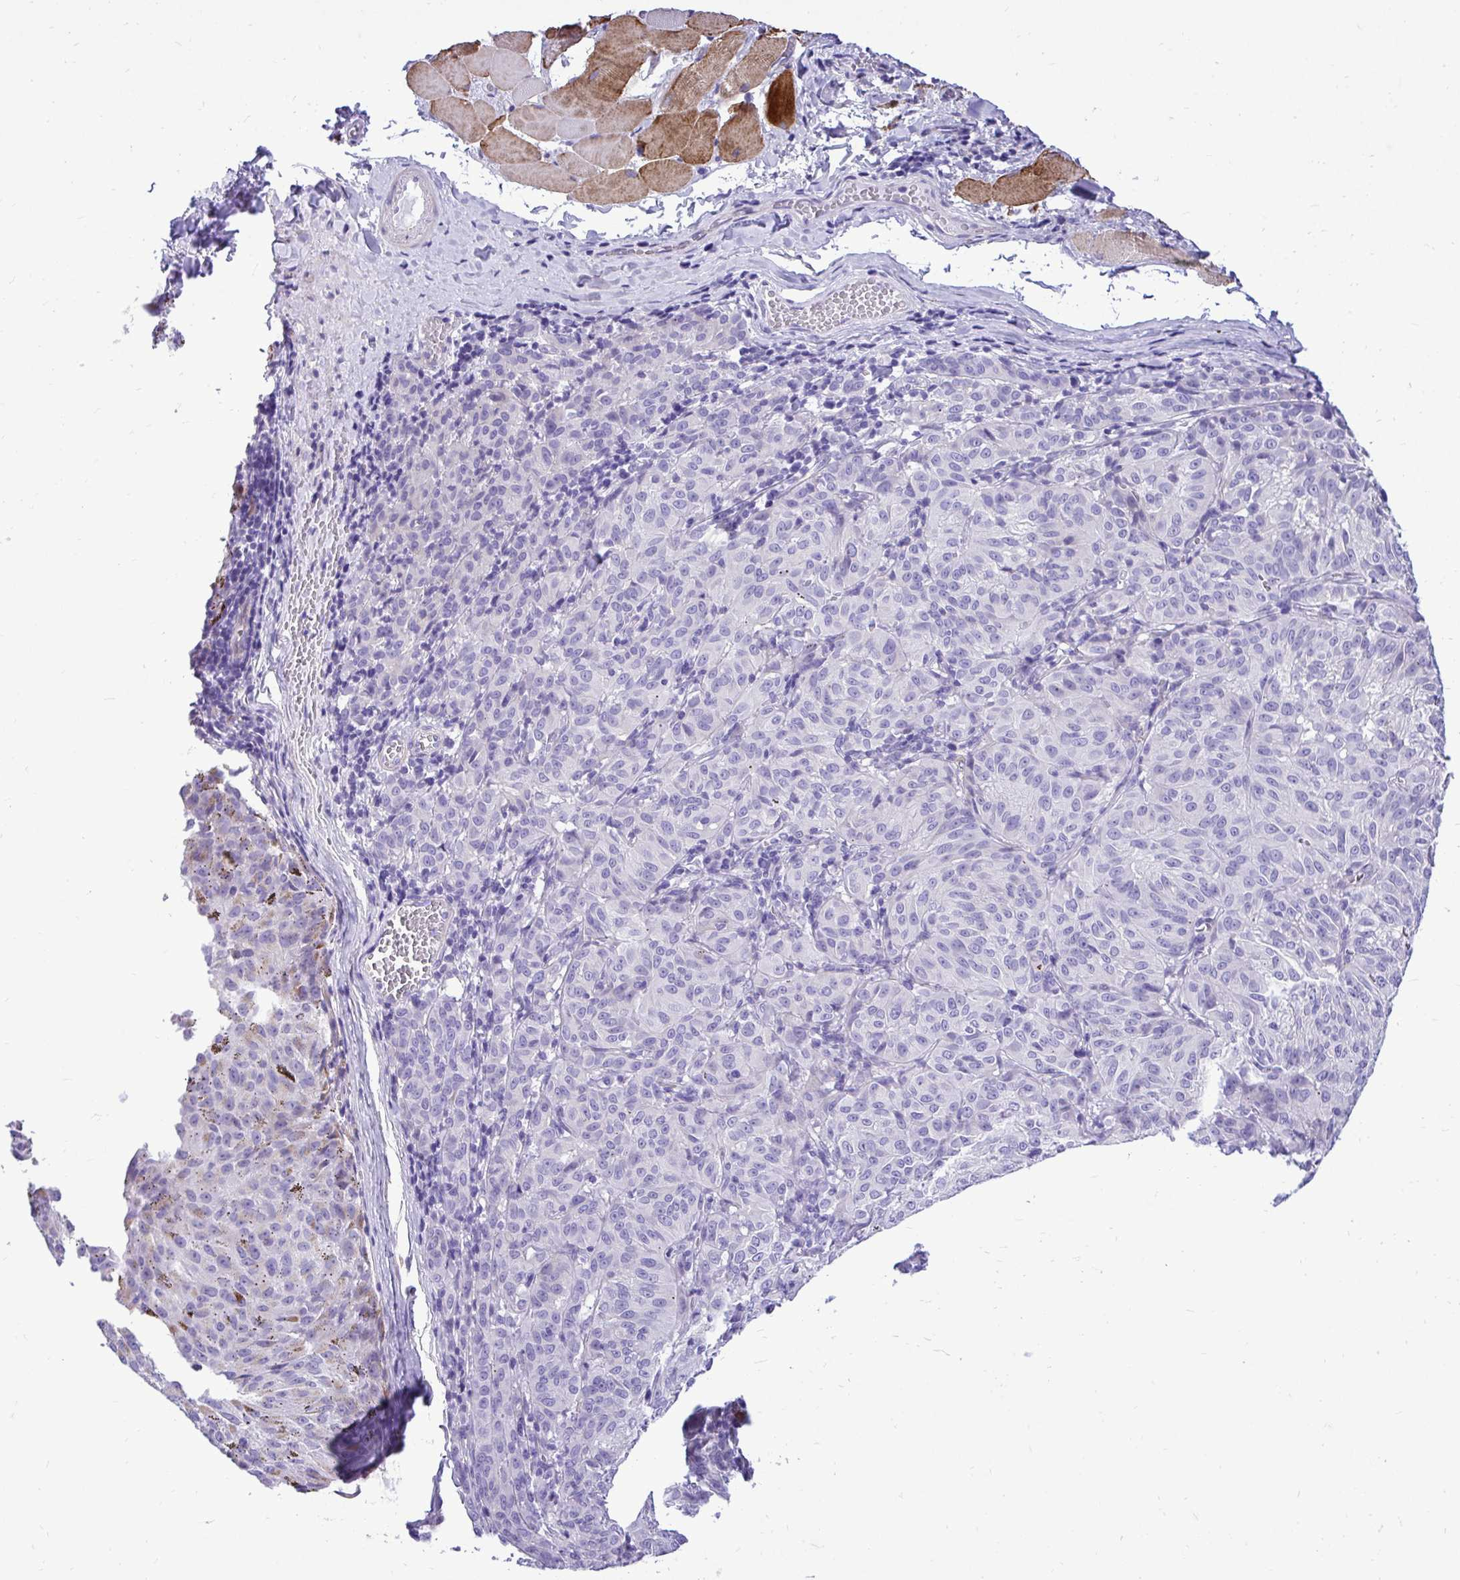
{"staining": {"intensity": "negative", "quantity": "none", "location": "none"}, "tissue": "melanoma", "cell_type": "Tumor cells", "image_type": "cancer", "snomed": [{"axis": "morphology", "description": "Malignant melanoma, NOS"}, {"axis": "topography", "description": "Skin"}], "caption": "IHC image of human melanoma stained for a protein (brown), which reveals no positivity in tumor cells.", "gene": "ABCG2", "patient": {"sex": "female", "age": 72}}